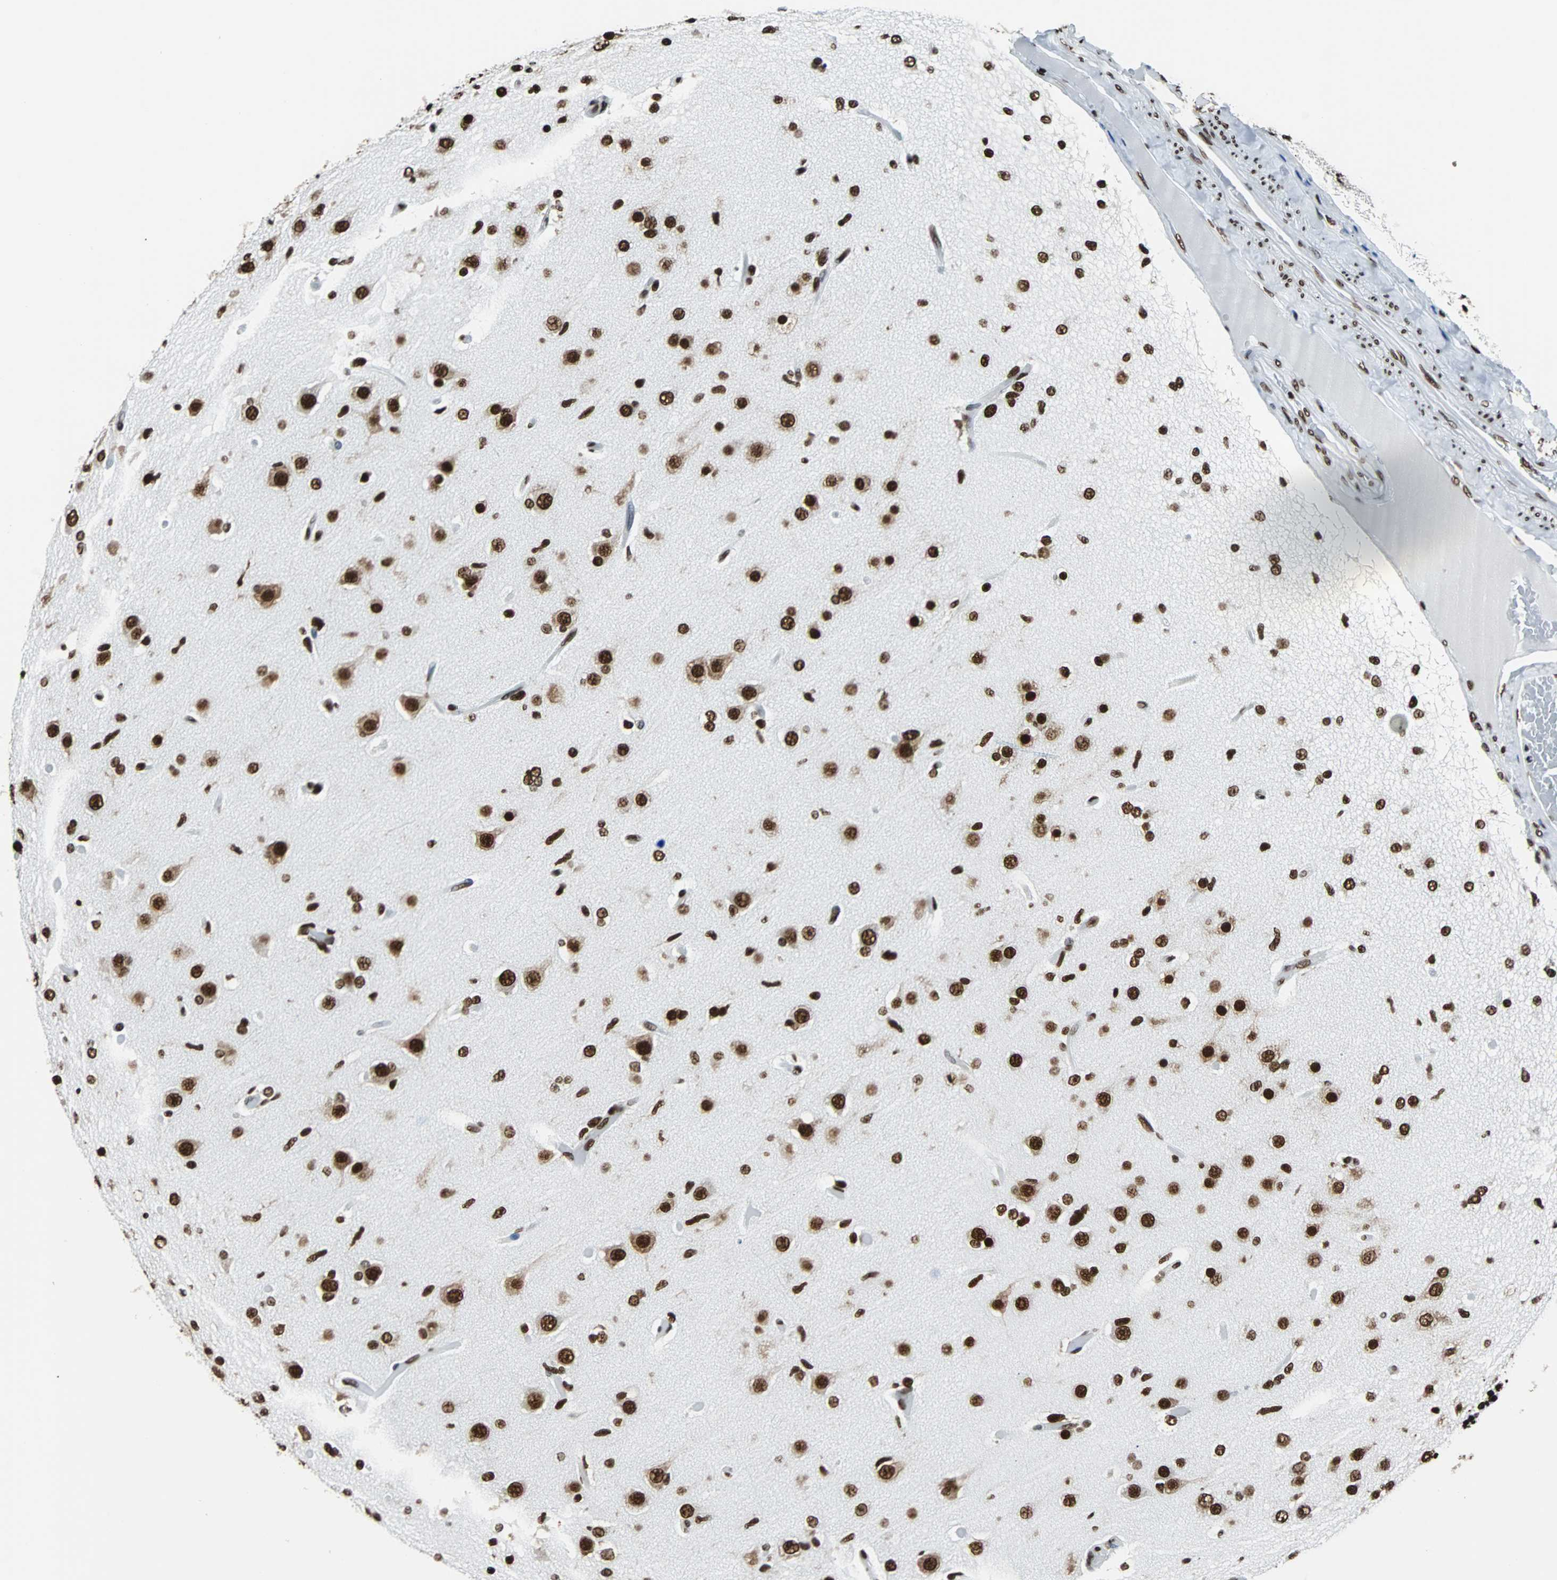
{"staining": {"intensity": "strong", "quantity": ">75%", "location": "nuclear"}, "tissue": "glioma", "cell_type": "Tumor cells", "image_type": "cancer", "snomed": [{"axis": "morphology", "description": "Glioma, malignant, High grade"}, {"axis": "topography", "description": "Brain"}], "caption": "Brown immunohistochemical staining in high-grade glioma (malignant) exhibits strong nuclear expression in about >75% of tumor cells.", "gene": "FUBP1", "patient": {"sex": "male", "age": 33}}